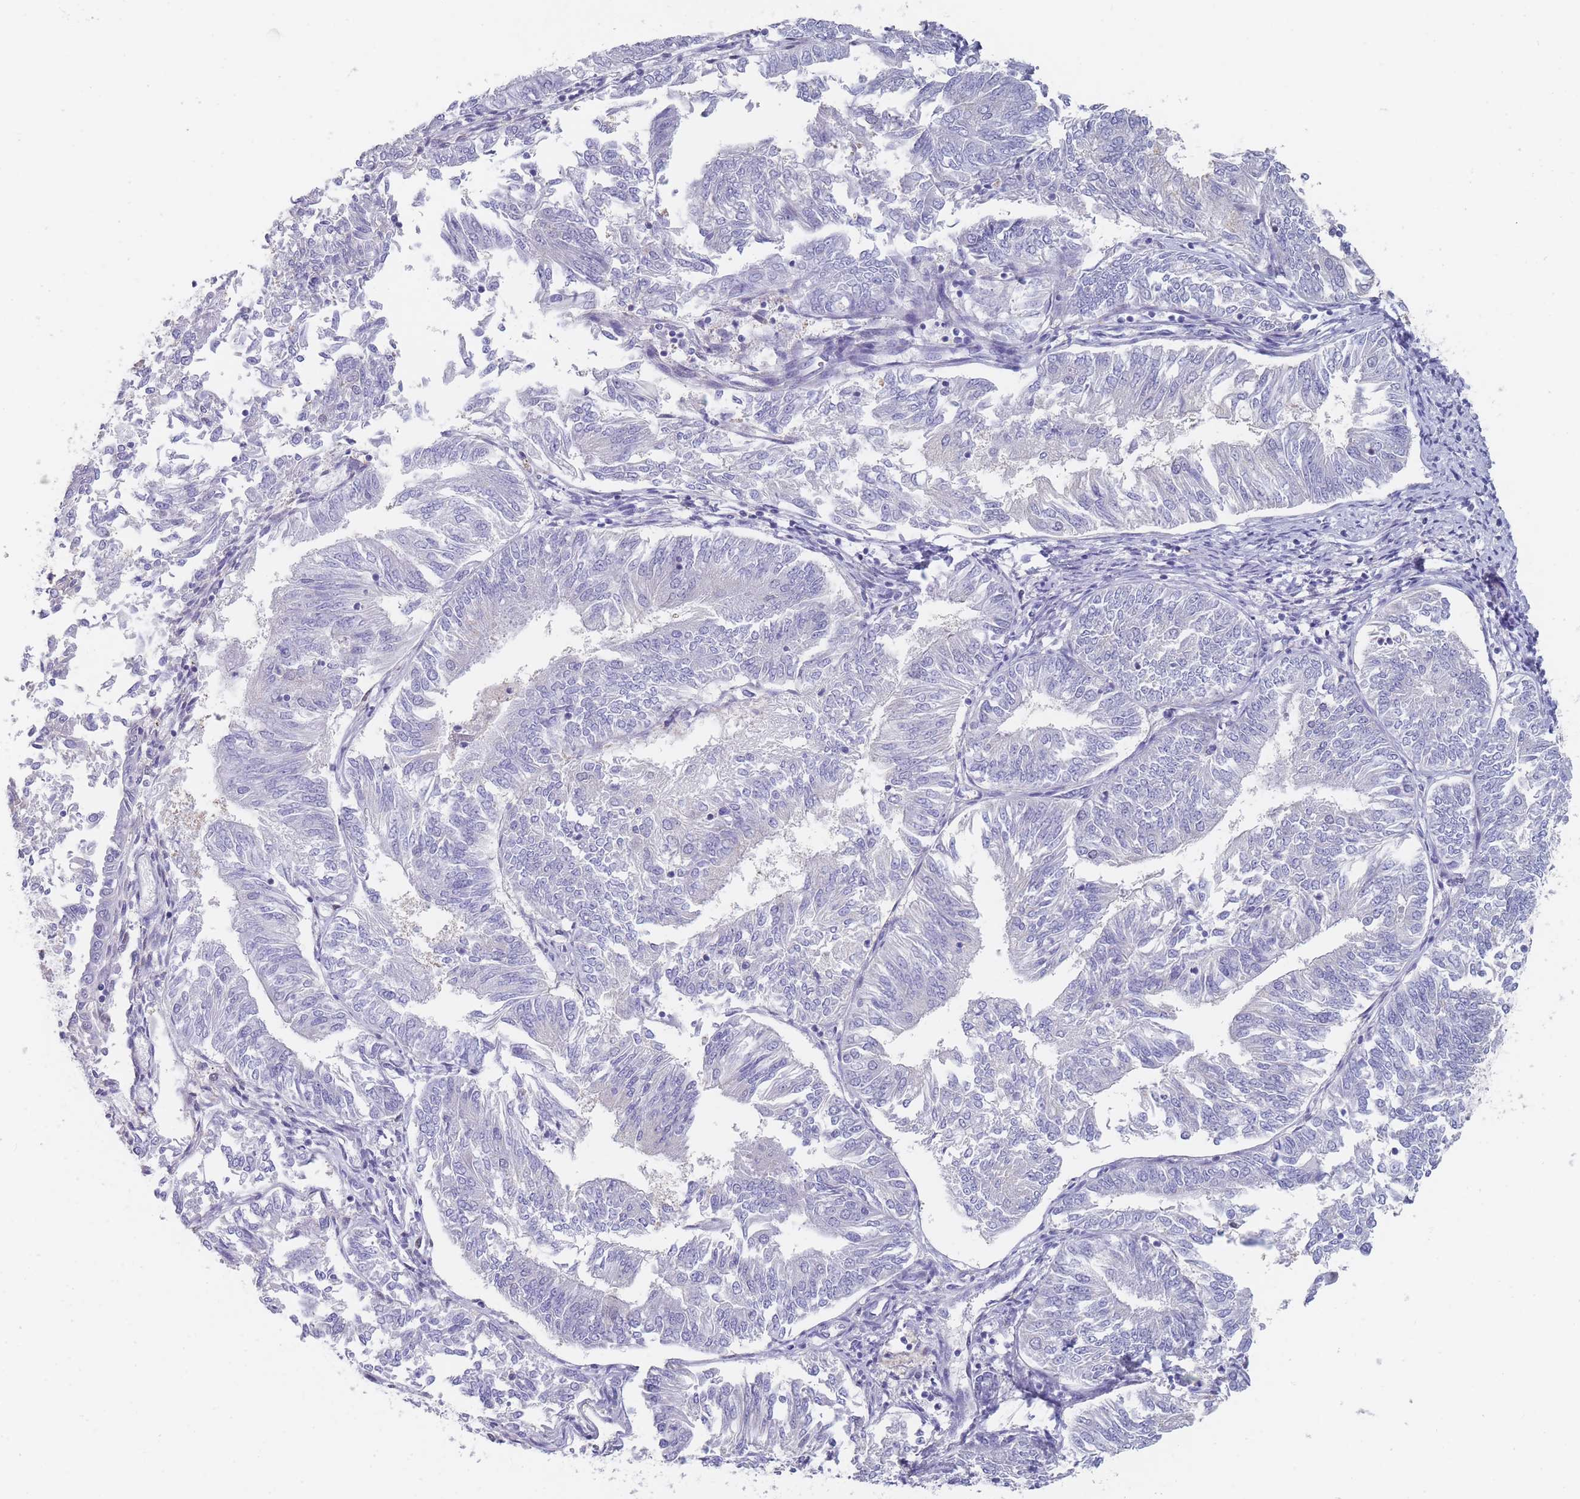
{"staining": {"intensity": "negative", "quantity": "none", "location": "none"}, "tissue": "endometrial cancer", "cell_type": "Tumor cells", "image_type": "cancer", "snomed": [{"axis": "morphology", "description": "Adenocarcinoma, NOS"}, {"axis": "topography", "description": "Endometrium"}], "caption": "Endometrial cancer (adenocarcinoma) stained for a protein using IHC demonstrates no staining tumor cells.", "gene": "CYP51A1", "patient": {"sex": "female", "age": 58}}